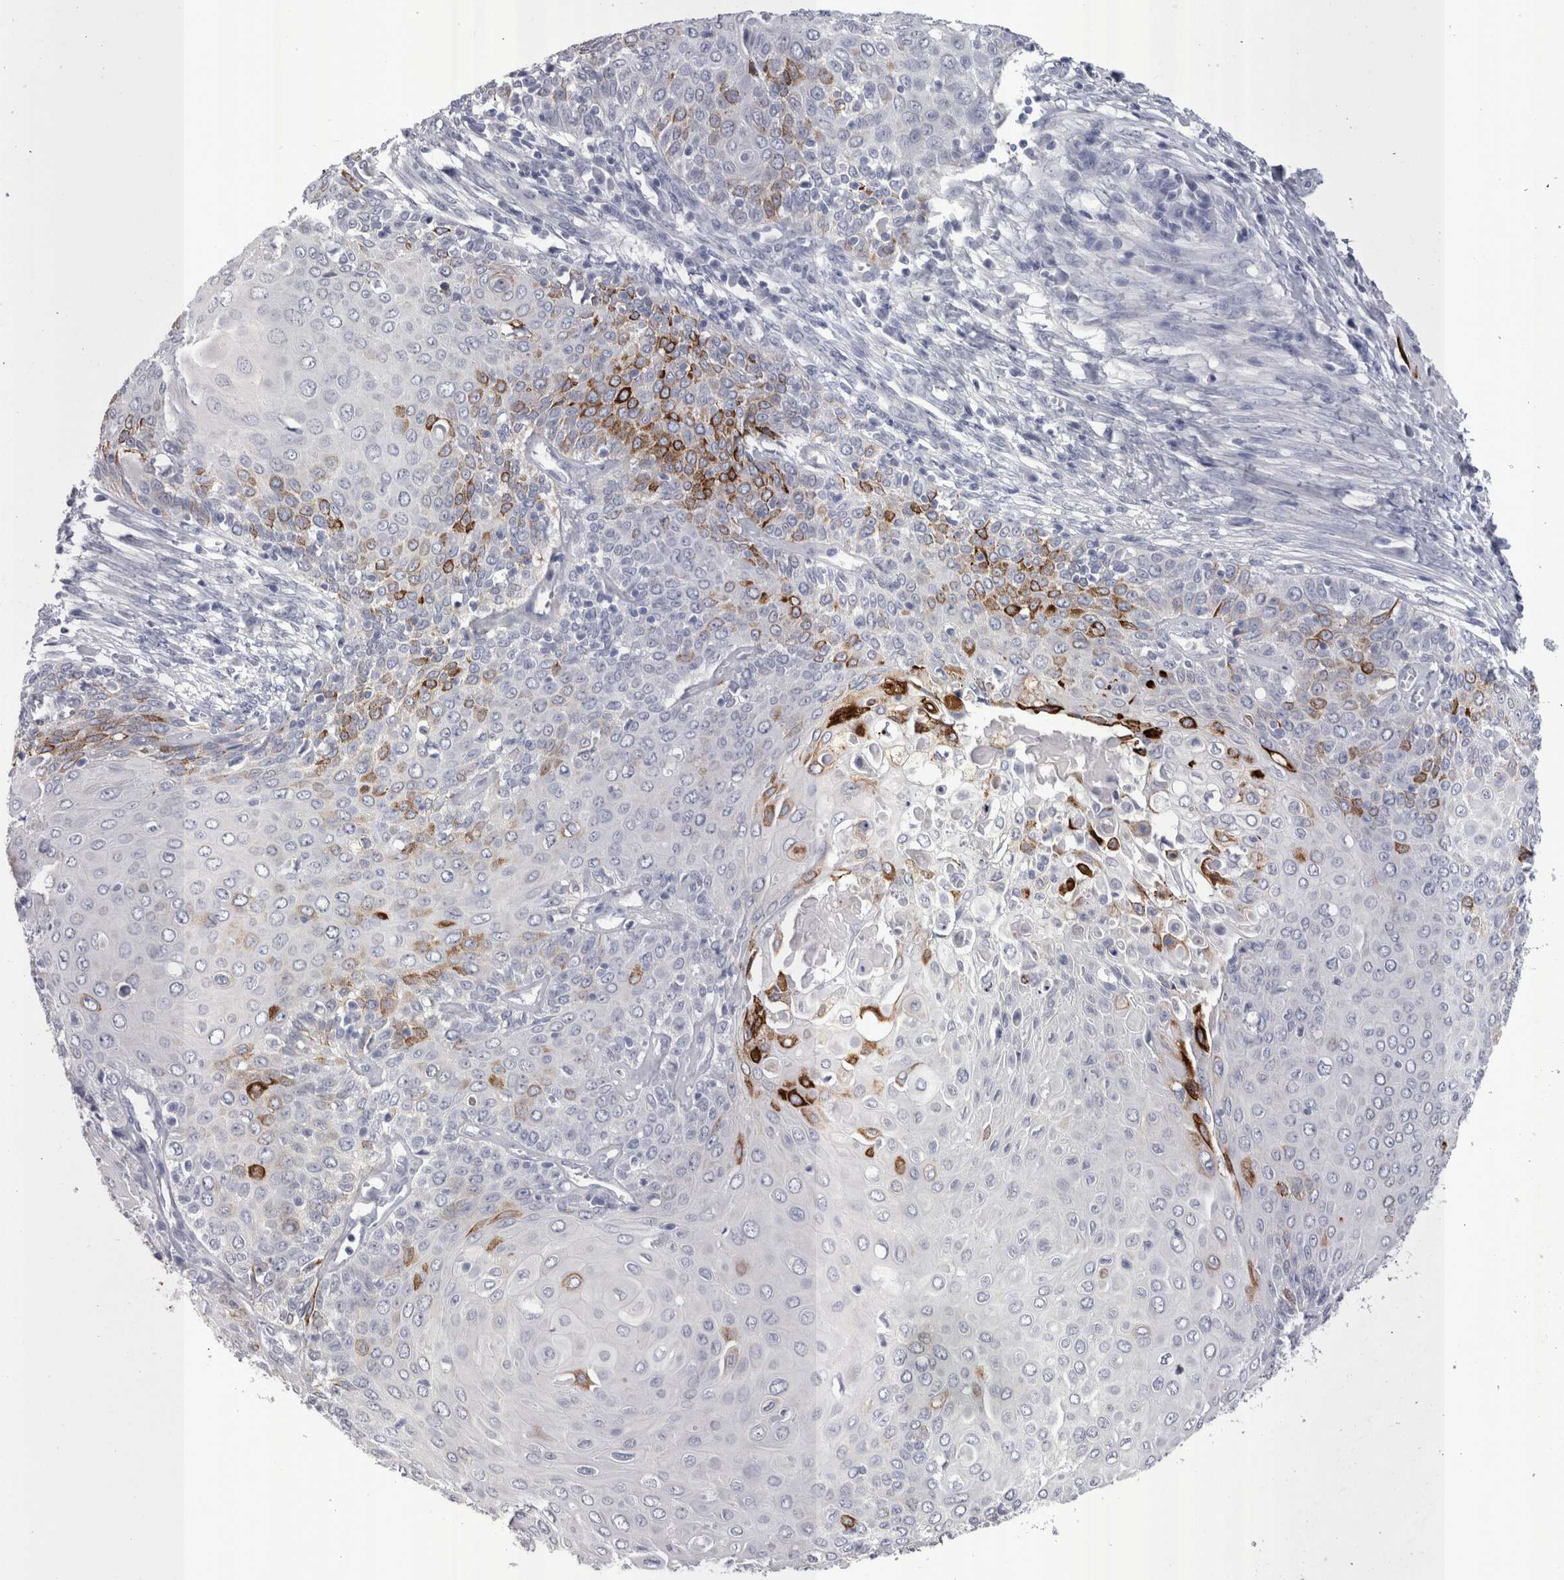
{"staining": {"intensity": "strong", "quantity": "<25%", "location": "cytoplasmic/membranous"}, "tissue": "cervical cancer", "cell_type": "Tumor cells", "image_type": "cancer", "snomed": [{"axis": "morphology", "description": "Squamous cell carcinoma, NOS"}, {"axis": "topography", "description": "Cervix"}], "caption": "An immunohistochemistry photomicrograph of tumor tissue is shown. Protein staining in brown highlights strong cytoplasmic/membranous positivity in cervical squamous cell carcinoma within tumor cells. (Brightfield microscopy of DAB IHC at high magnification).", "gene": "PWP2", "patient": {"sex": "female", "age": 39}}